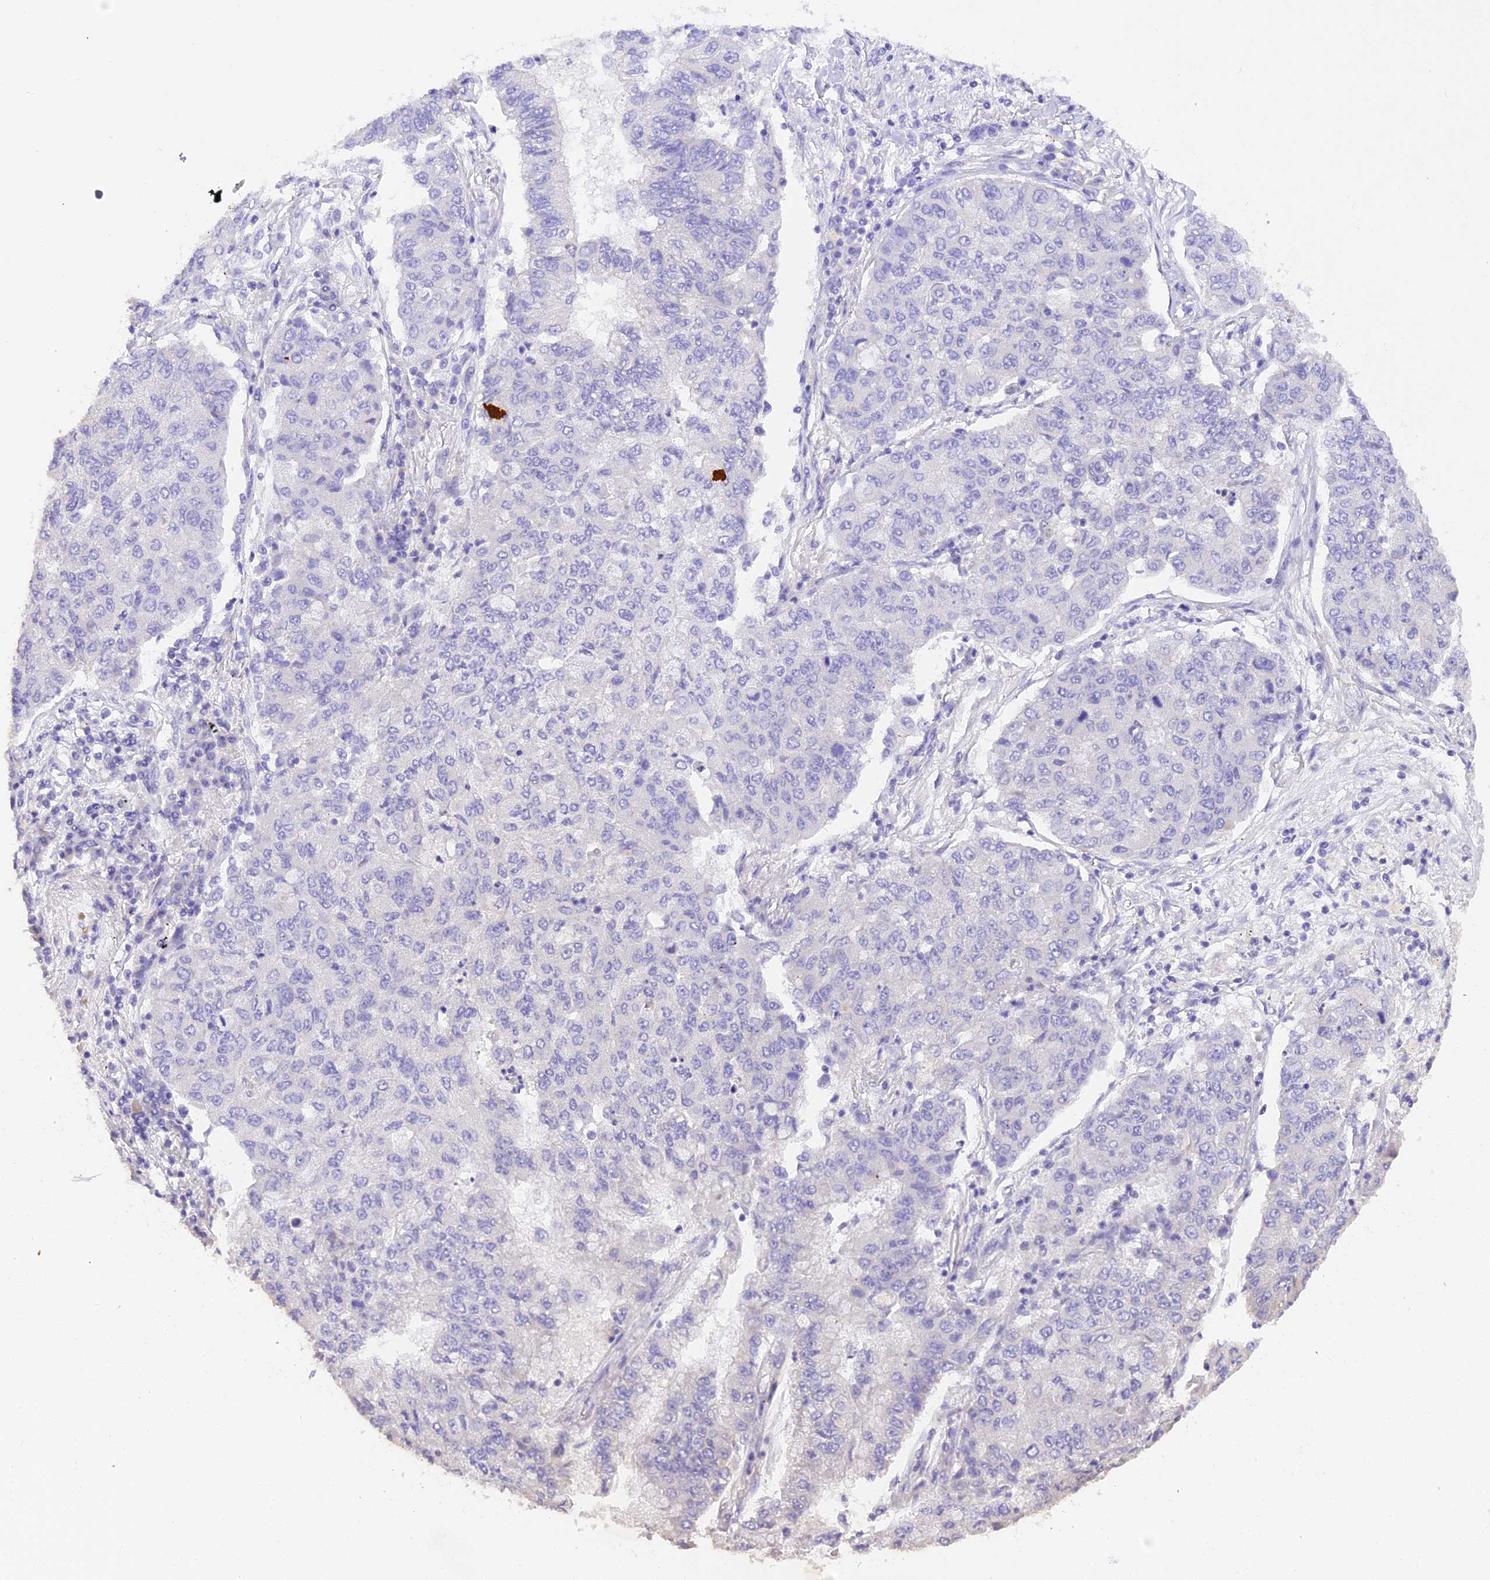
{"staining": {"intensity": "negative", "quantity": "none", "location": "none"}, "tissue": "lung cancer", "cell_type": "Tumor cells", "image_type": "cancer", "snomed": [{"axis": "morphology", "description": "Squamous cell carcinoma, NOS"}, {"axis": "topography", "description": "Lung"}], "caption": "Immunohistochemistry (IHC) photomicrograph of neoplastic tissue: human lung squamous cell carcinoma stained with DAB (3,3'-diaminobenzidine) shows no significant protein expression in tumor cells.", "gene": "FAM193A", "patient": {"sex": "male", "age": 74}}